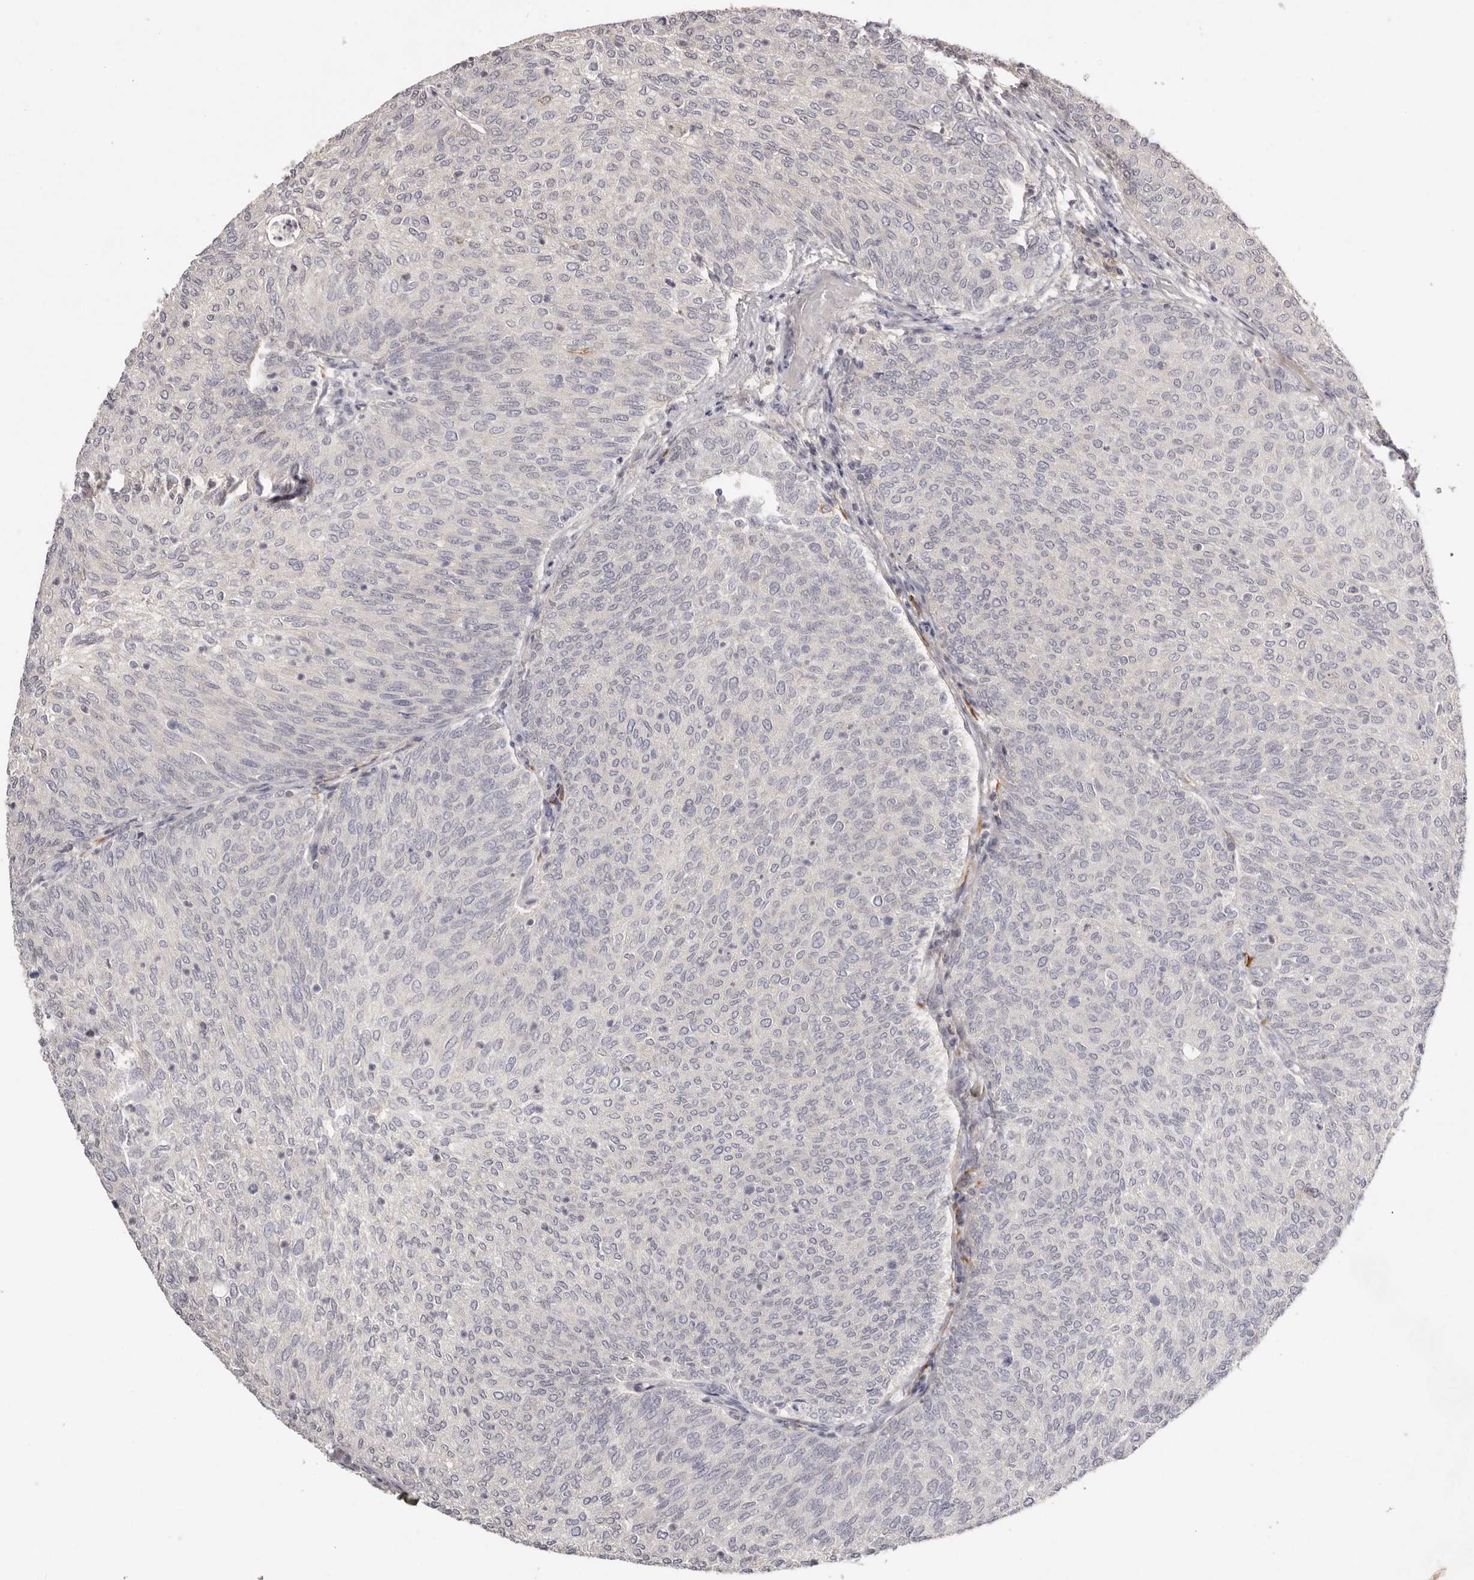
{"staining": {"intensity": "negative", "quantity": "none", "location": "none"}, "tissue": "urothelial cancer", "cell_type": "Tumor cells", "image_type": "cancer", "snomed": [{"axis": "morphology", "description": "Urothelial carcinoma, Low grade"}, {"axis": "topography", "description": "Urinary bladder"}], "caption": "Photomicrograph shows no protein positivity in tumor cells of urothelial carcinoma (low-grade) tissue. (Brightfield microscopy of DAB (3,3'-diaminobenzidine) IHC at high magnification).", "gene": "SCUBE2", "patient": {"sex": "female", "age": 79}}